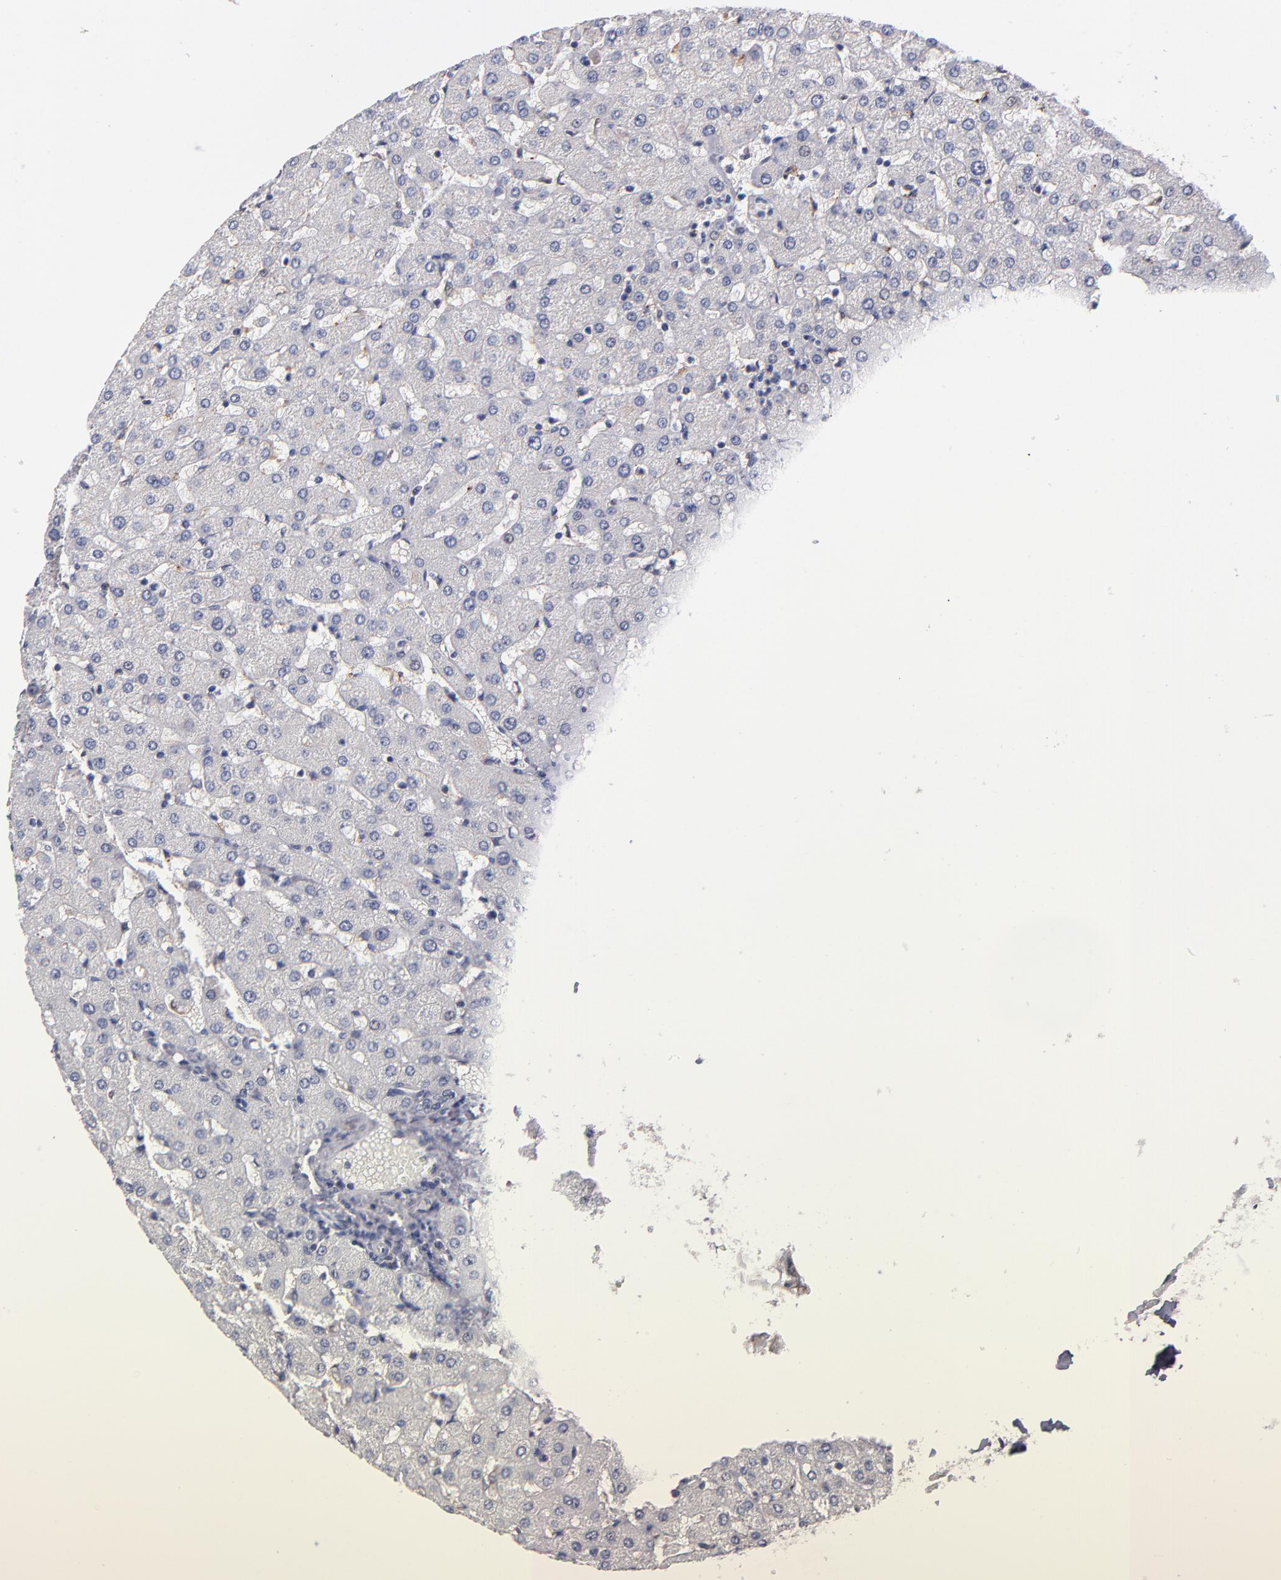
{"staining": {"intensity": "negative", "quantity": "none", "location": "none"}, "tissue": "liver", "cell_type": "Cholangiocytes", "image_type": "normal", "snomed": [{"axis": "morphology", "description": "Normal tissue, NOS"}, {"axis": "topography", "description": "Liver"}], "caption": "High magnification brightfield microscopy of benign liver stained with DAB (3,3'-diaminobenzidine) (brown) and counterstained with hematoxylin (blue): cholangiocytes show no significant positivity. (Stains: DAB (3,3'-diaminobenzidine) immunohistochemistry with hematoxylin counter stain, Microscopy: brightfield microscopy at high magnification).", "gene": "GMFB", "patient": {"sex": "female", "age": 27}}